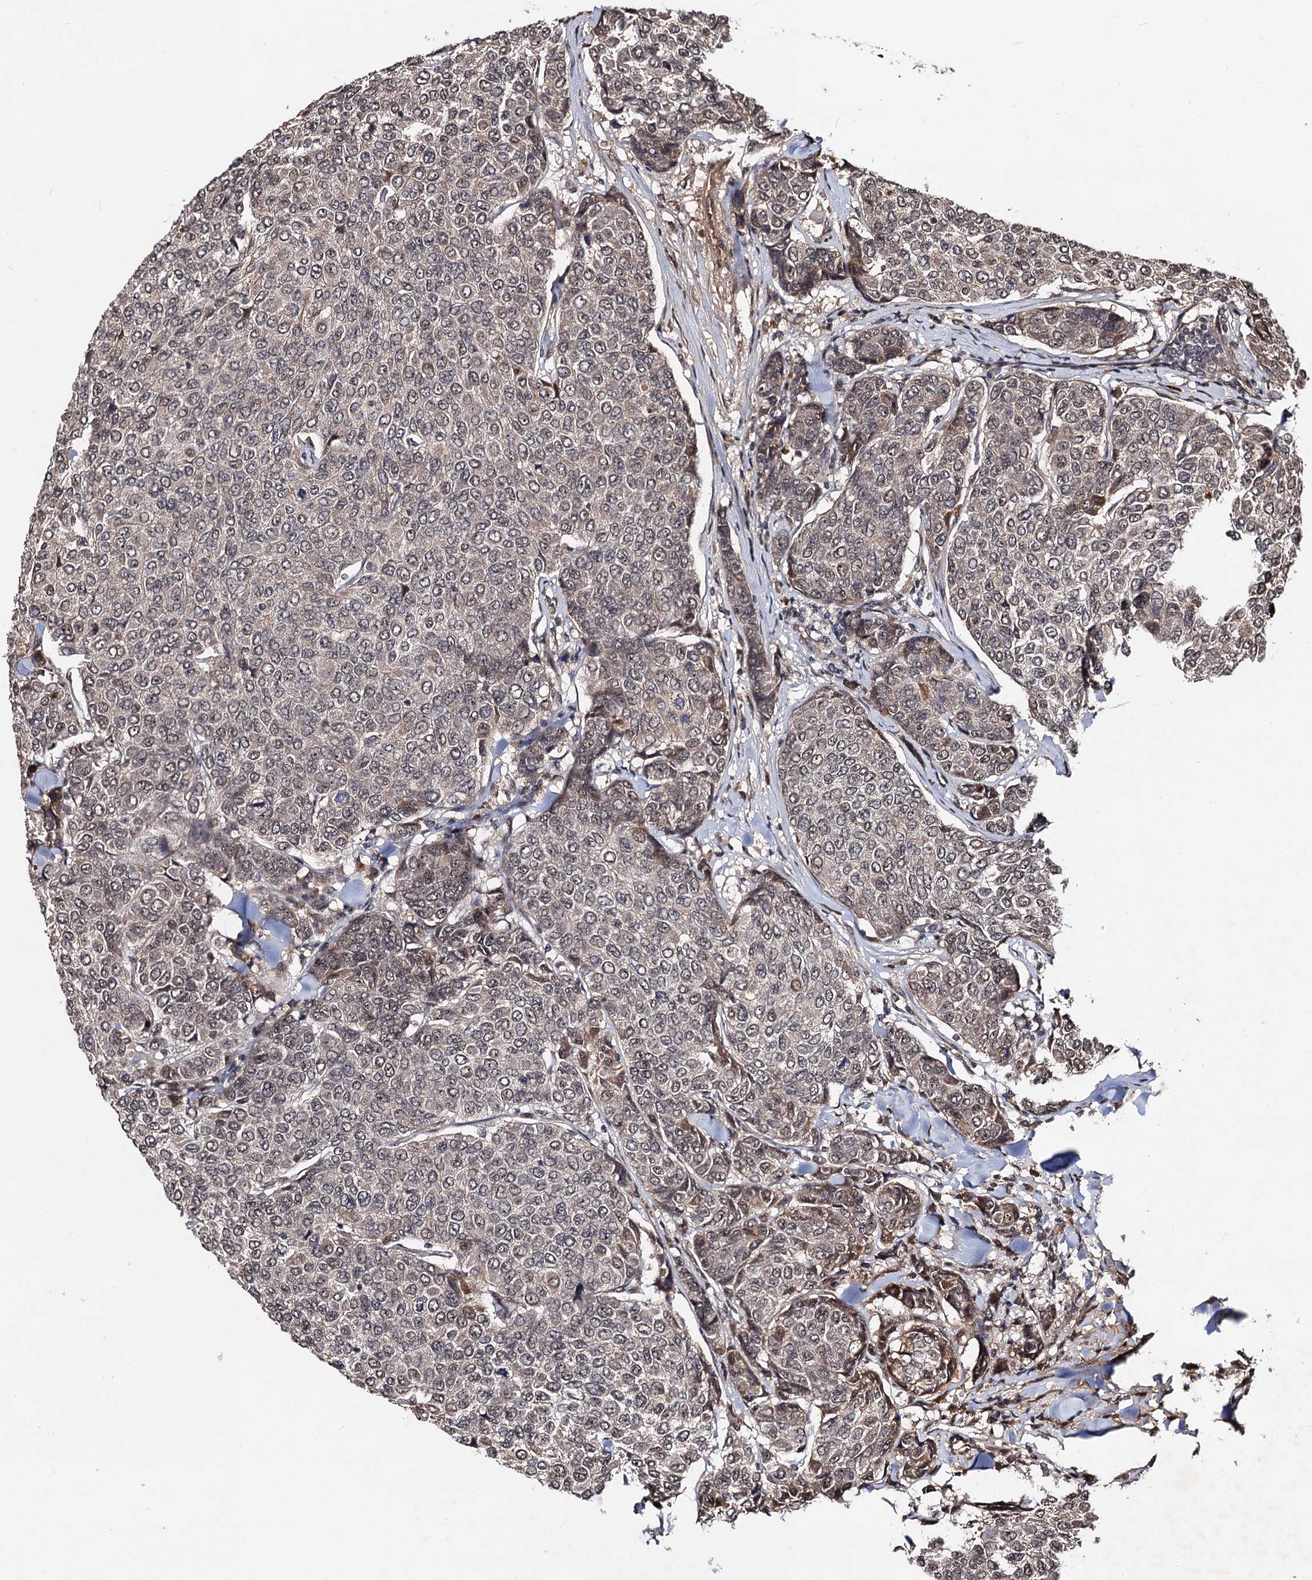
{"staining": {"intensity": "weak", "quantity": "25%-75%", "location": "cytoplasmic/membranous,nuclear"}, "tissue": "breast cancer", "cell_type": "Tumor cells", "image_type": "cancer", "snomed": [{"axis": "morphology", "description": "Duct carcinoma"}, {"axis": "topography", "description": "Breast"}], "caption": "The photomicrograph reveals a brown stain indicating the presence of a protein in the cytoplasmic/membranous and nuclear of tumor cells in breast cancer. The staining was performed using DAB (3,3'-diaminobenzidine) to visualize the protein expression in brown, while the nuclei were stained in blue with hematoxylin (Magnification: 20x).", "gene": "SFSWAP", "patient": {"sex": "female", "age": 55}}